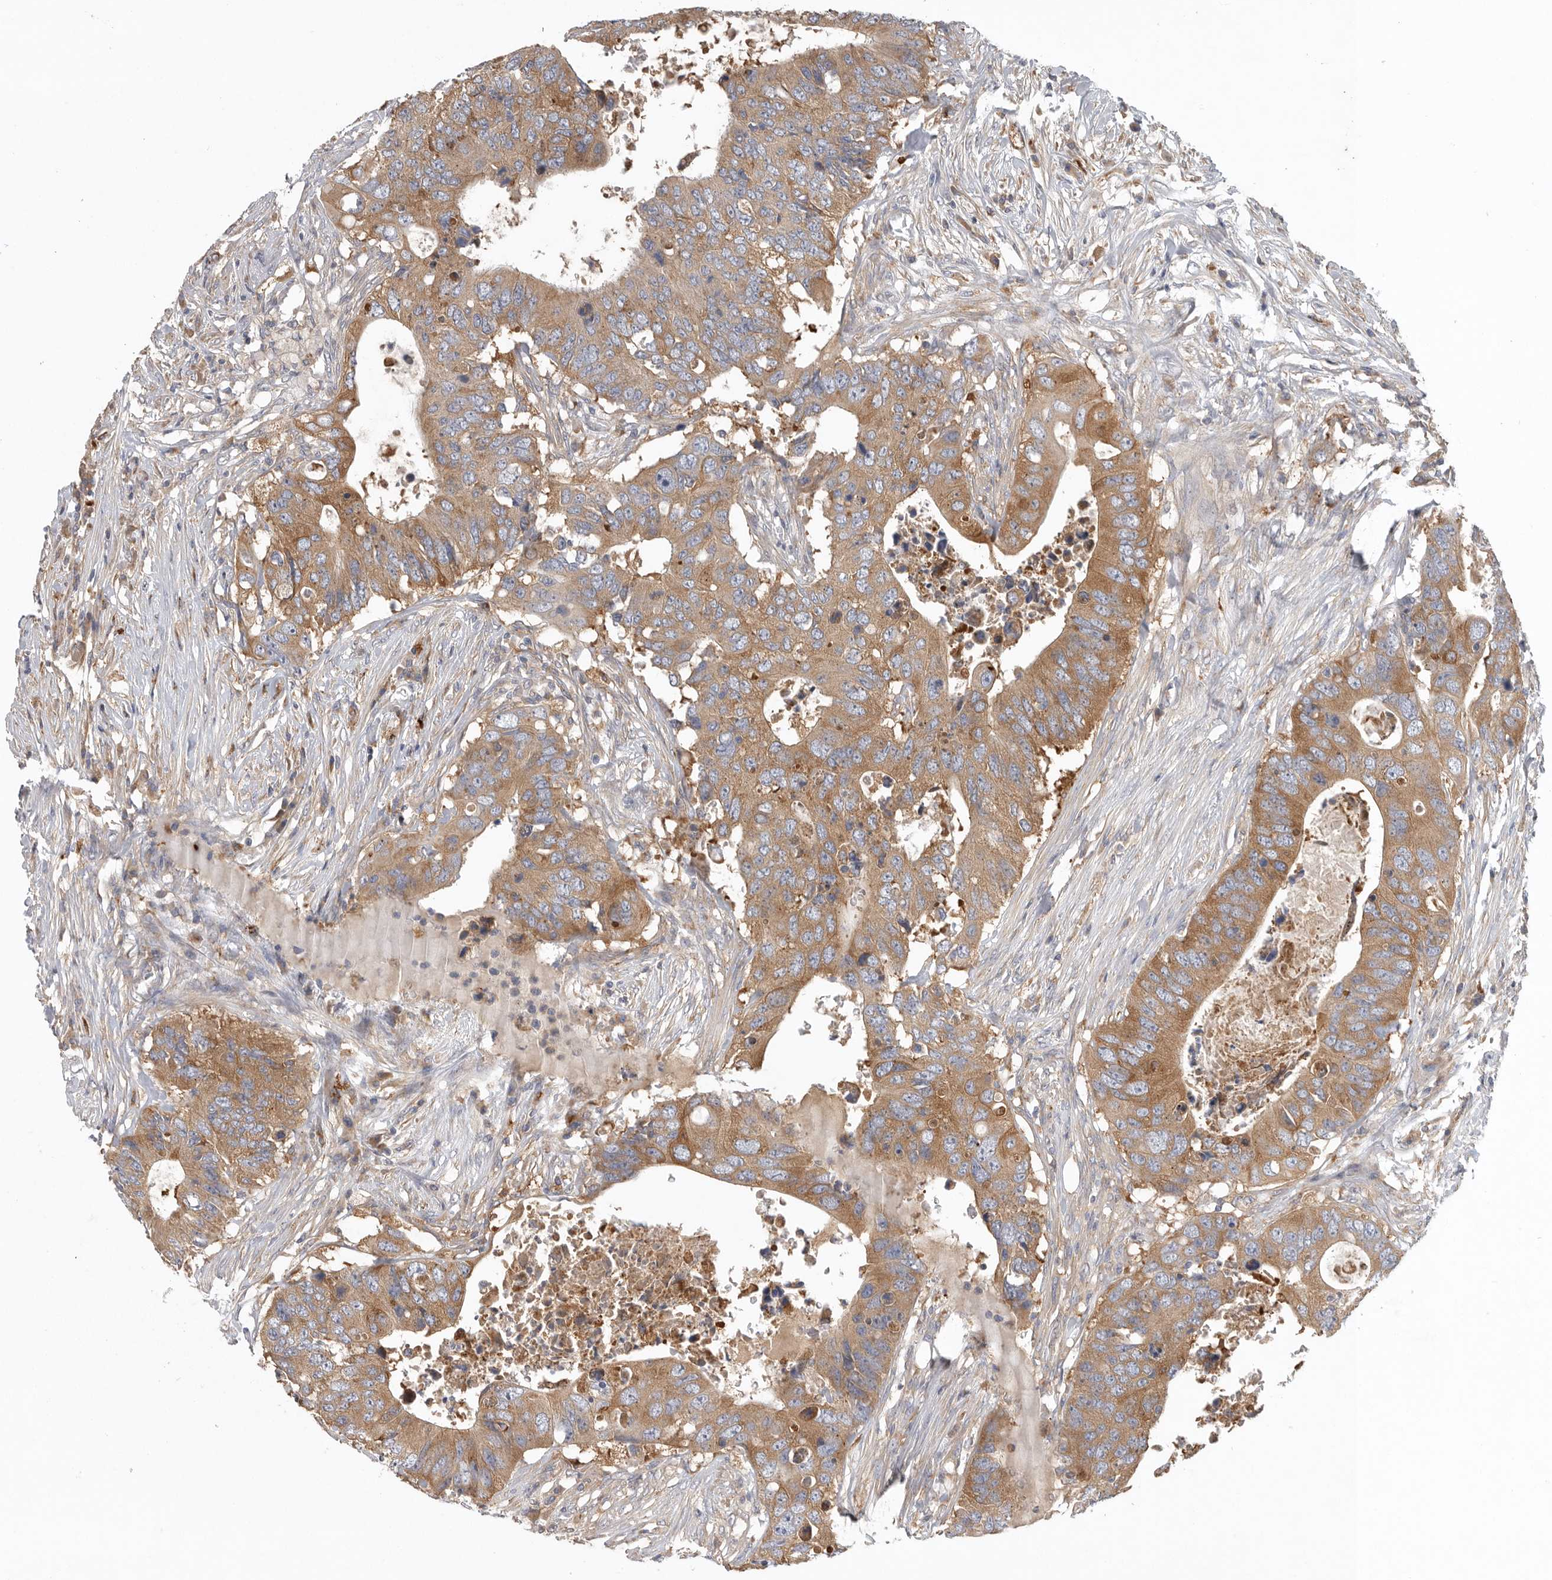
{"staining": {"intensity": "moderate", "quantity": ">75%", "location": "cytoplasmic/membranous"}, "tissue": "colorectal cancer", "cell_type": "Tumor cells", "image_type": "cancer", "snomed": [{"axis": "morphology", "description": "Adenocarcinoma, NOS"}, {"axis": "topography", "description": "Colon"}], "caption": "Immunohistochemistry image of neoplastic tissue: human colorectal adenocarcinoma stained using IHC reveals medium levels of moderate protein expression localized specifically in the cytoplasmic/membranous of tumor cells, appearing as a cytoplasmic/membranous brown color.", "gene": "C1orf109", "patient": {"sex": "male", "age": 71}}